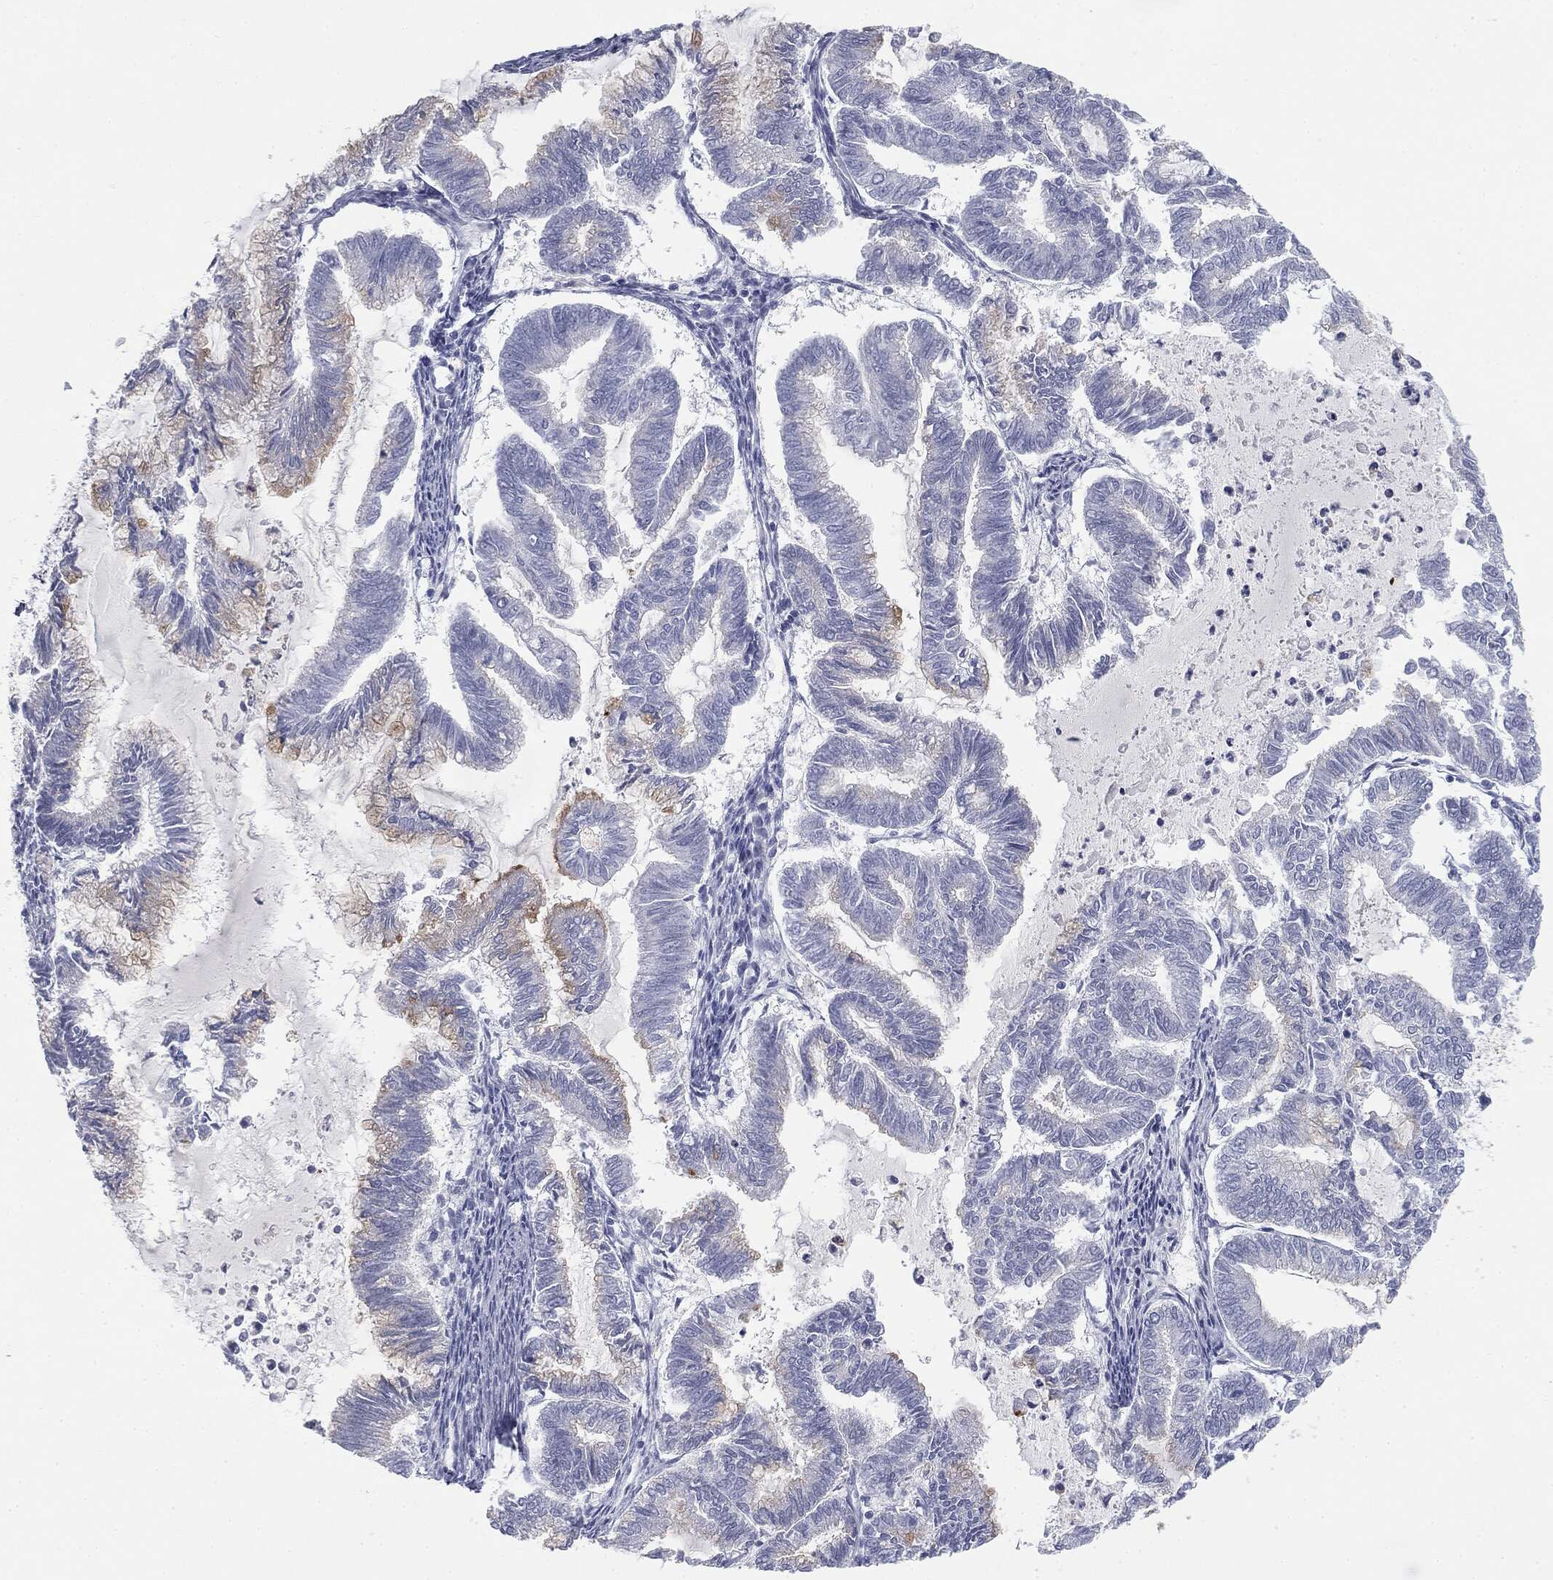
{"staining": {"intensity": "negative", "quantity": "none", "location": "none"}, "tissue": "endometrial cancer", "cell_type": "Tumor cells", "image_type": "cancer", "snomed": [{"axis": "morphology", "description": "Adenocarcinoma, NOS"}, {"axis": "topography", "description": "Endometrium"}], "caption": "The micrograph exhibits no staining of tumor cells in adenocarcinoma (endometrial).", "gene": "TPO", "patient": {"sex": "female", "age": 79}}